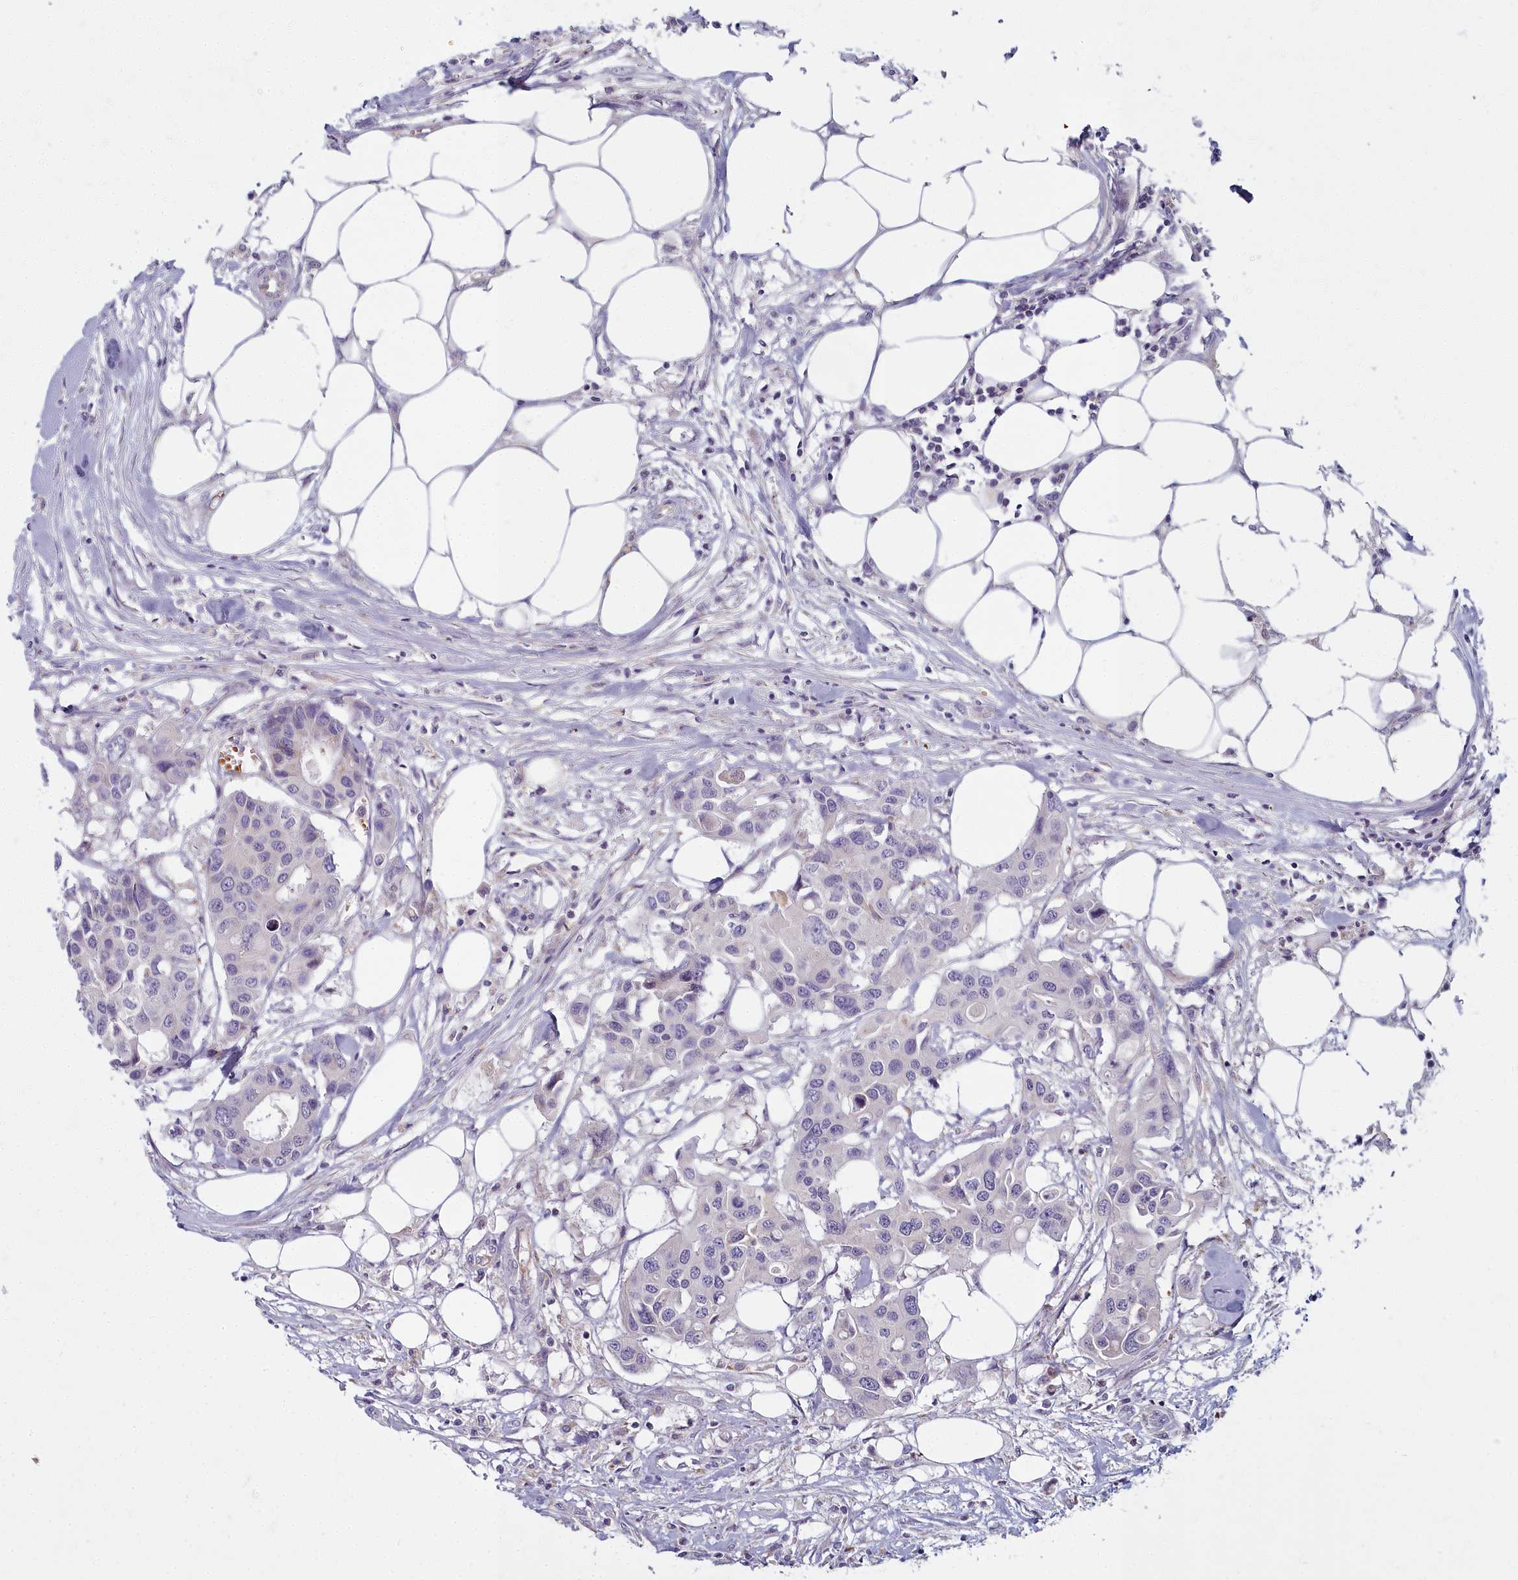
{"staining": {"intensity": "negative", "quantity": "none", "location": "none"}, "tissue": "colorectal cancer", "cell_type": "Tumor cells", "image_type": "cancer", "snomed": [{"axis": "morphology", "description": "Adenocarcinoma, NOS"}, {"axis": "topography", "description": "Colon"}], "caption": "IHC image of human colorectal adenocarcinoma stained for a protein (brown), which exhibits no staining in tumor cells.", "gene": "ARL15", "patient": {"sex": "male", "age": 77}}